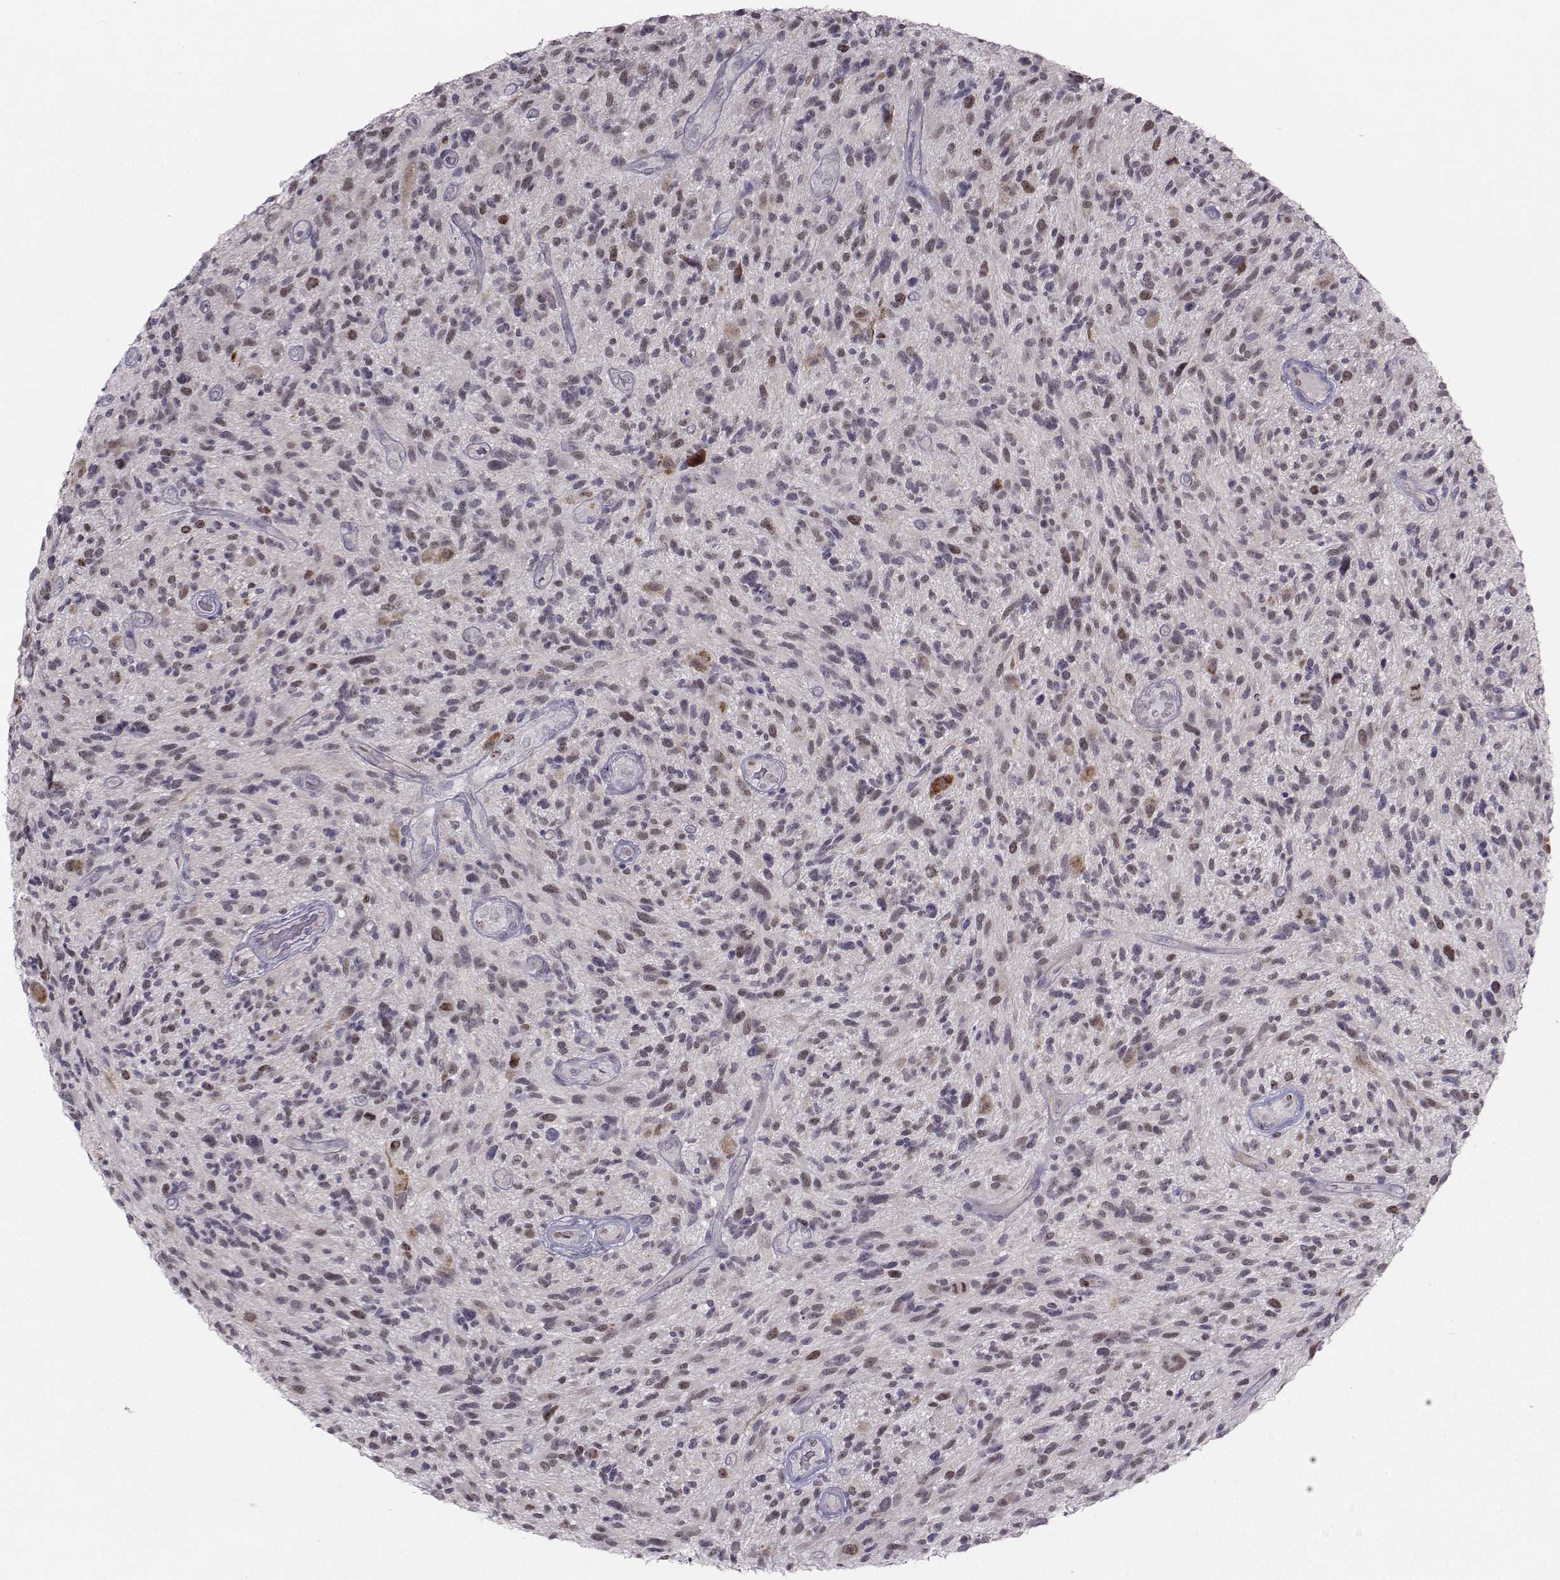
{"staining": {"intensity": "moderate", "quantity": "<25%", "location": "nuclear"}, "tissue": "glioma", "cell_type": "Tumor cells", "image_type": "cancer", "snomed": [{"axis": "morphology", "description": "Glioma, malignant, High grade"}, {"axis": "topography", "description": "Brain"}], "caption": "Immunohistochemistry (IHC) staining of malignant high-grade glioma, which exhibits low levels of moderate nuclear positivity in approximately <25% of tumor cells indicating moderate nuclear protein positivity. The staining was performed using DAB (brown) for protein detection and nuclei were counterstained in hematoxylin (blue).", "gene": "LRP8", "patient": {"sex": "male", "age": 47}}